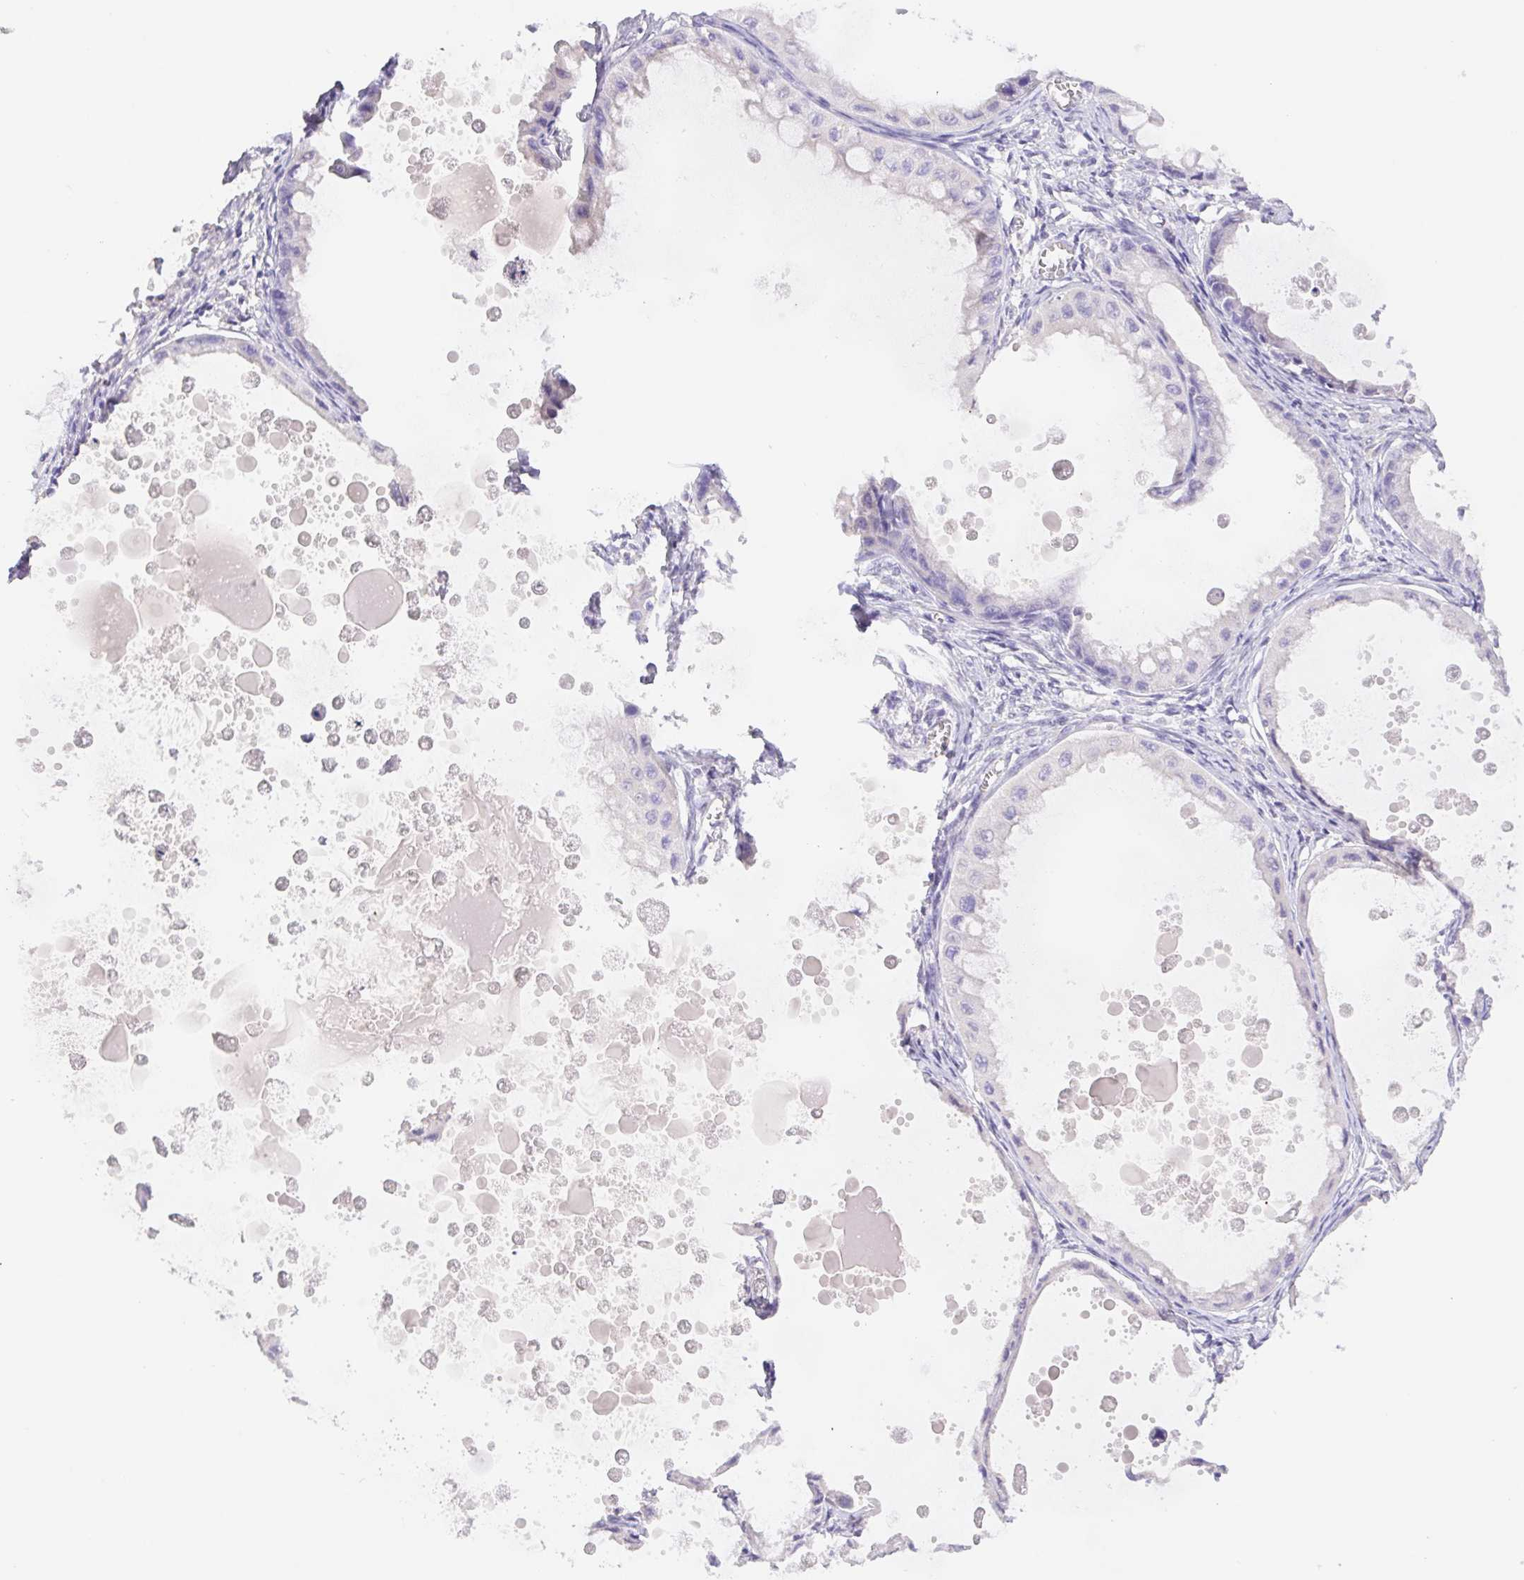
{"staining": {"intensity": "negative", "quantity": "none", "location": "none"}, "tissue": "ovarian cancer", "cell_type": "Tumor cells", "image_type": "cancer", "snomed": [{"axis": "morphology", "description": "Cystadenocarcinoma, mucinous, NOS"}, {"axis": "topography", "description": "Ovary"}], "caption": "IHC photomicrograph of neoplastic tissue: mucinous cystadenocarcinoma (ovarian) stained with DAB displays no significant protein positivity in tumor cells.", "gene": "FKBP6", "patient": {"sex": "female", "age": 64}}